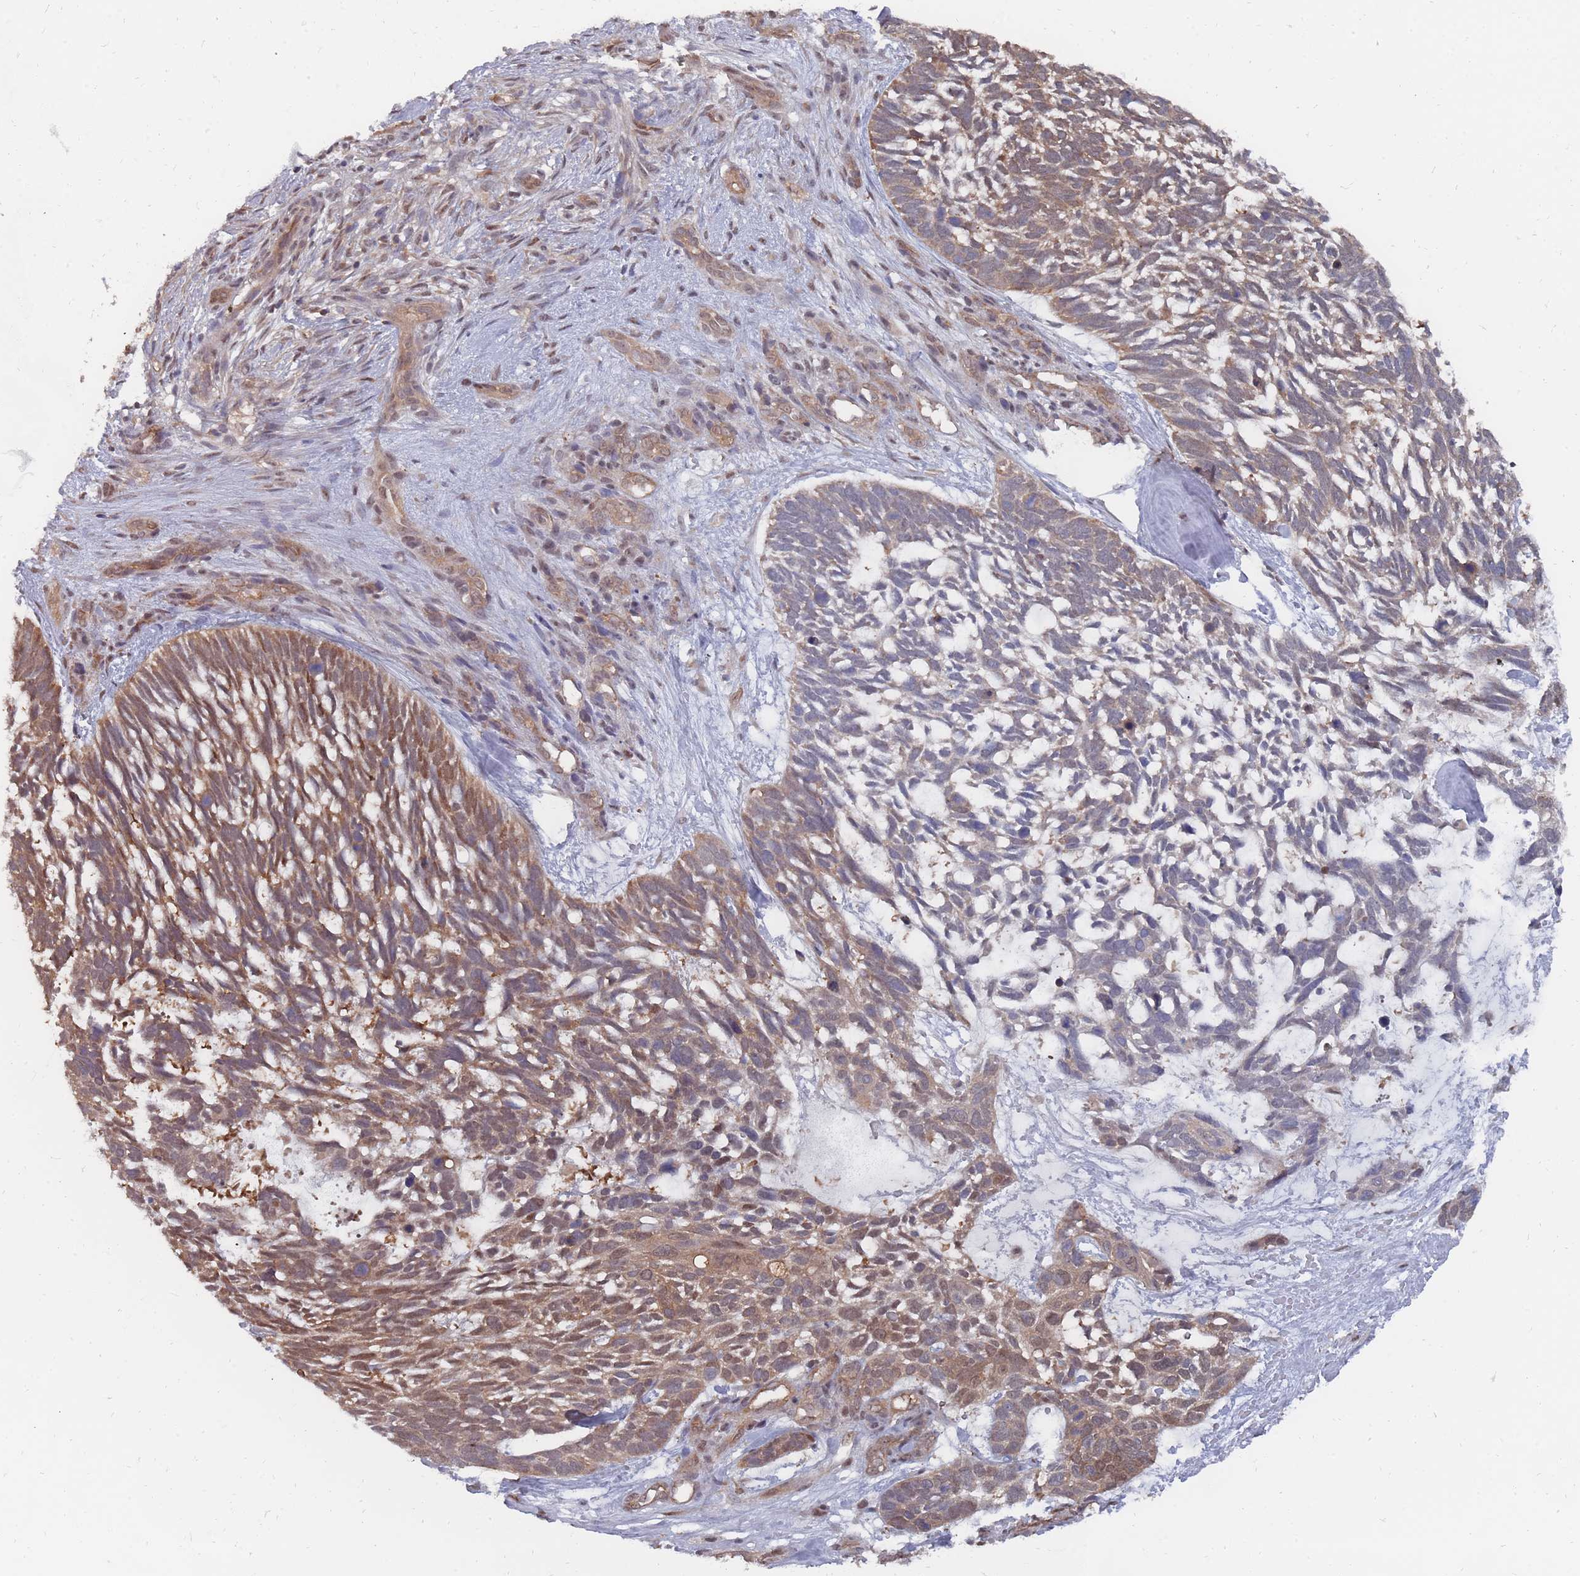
{"staining": {"intensity": "moderate", "quantity": "25%-75%", "location": "cytoplasmic/membranous,nuclear"}, "tissue": "skin cancer", "cell_type": "Tumor cells", "image_type": "cancer", "snomed": [{"axis": "morphology", "description": "Basal cell carcinoma"}, {"axis": "topography", "description": "Skin"}], "caption": "The image shows staining of skin cancer (basal cell carcinoma), revealing moderate cytoplasmic/membranous and nuclear protein expression (brown color) within tumor cells.", "gene": "NKD1", "patient": {"sex": "male", "age": 88}}